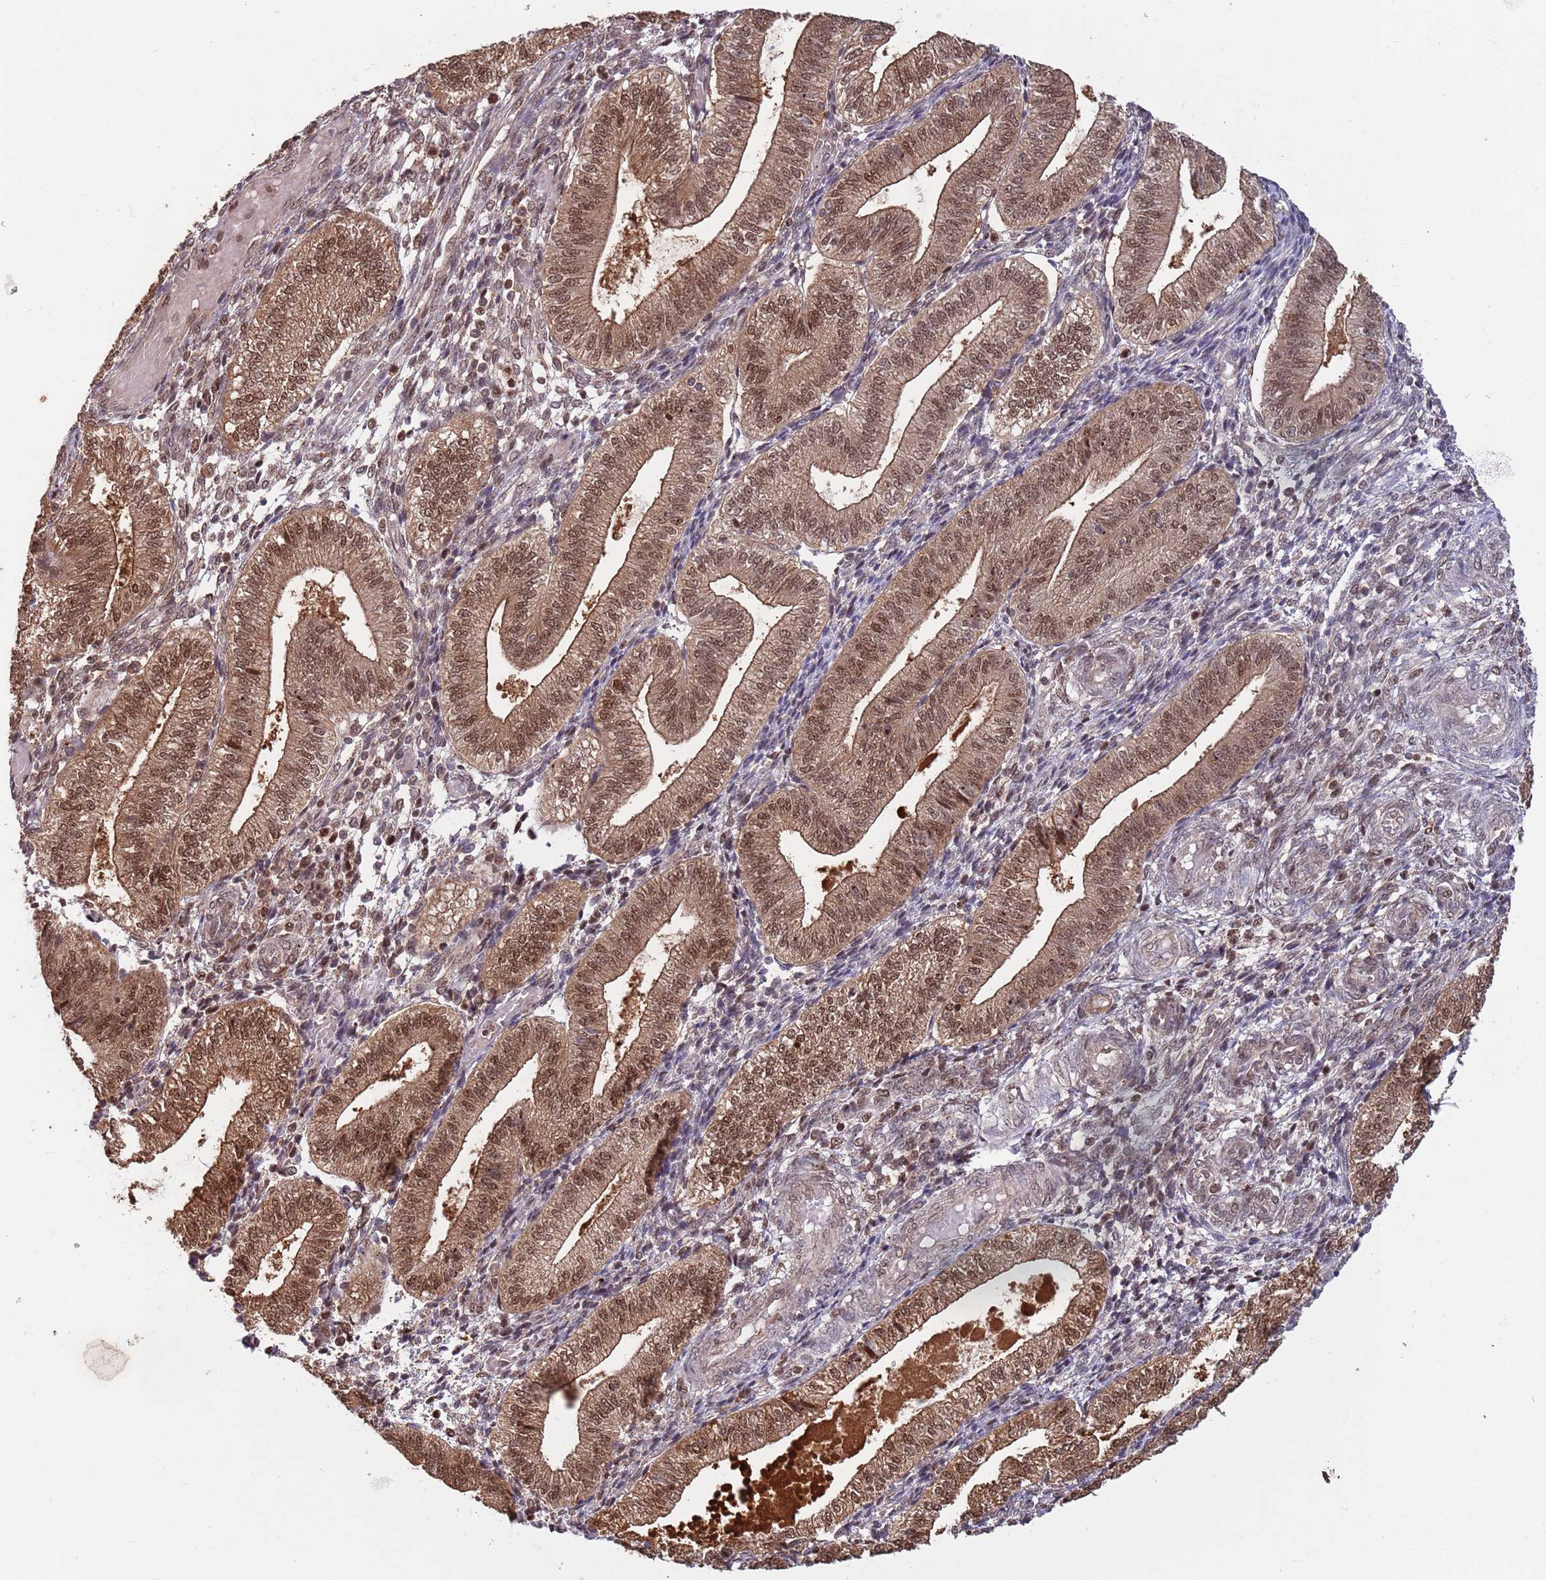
{"staining": {"intensity": "moderate", "quantity": "25%-75%", "location": "nuclear"}, "tissue": "endometrium", "cell_type": "Cells in endometrial stroma", "image_type": "normal", "snomed": [{"axis": "morphology", "description": "Normal tissue, NOS"}, {"axis": "topography", "description": "Endometrium"}], "caption": "The immunohistochemical stain labels moderate nuclear staining in cells in endometrial stroma of normal endometrium.", "gene": "SALL1", "patient": {"sex": "female", "age": 34}}